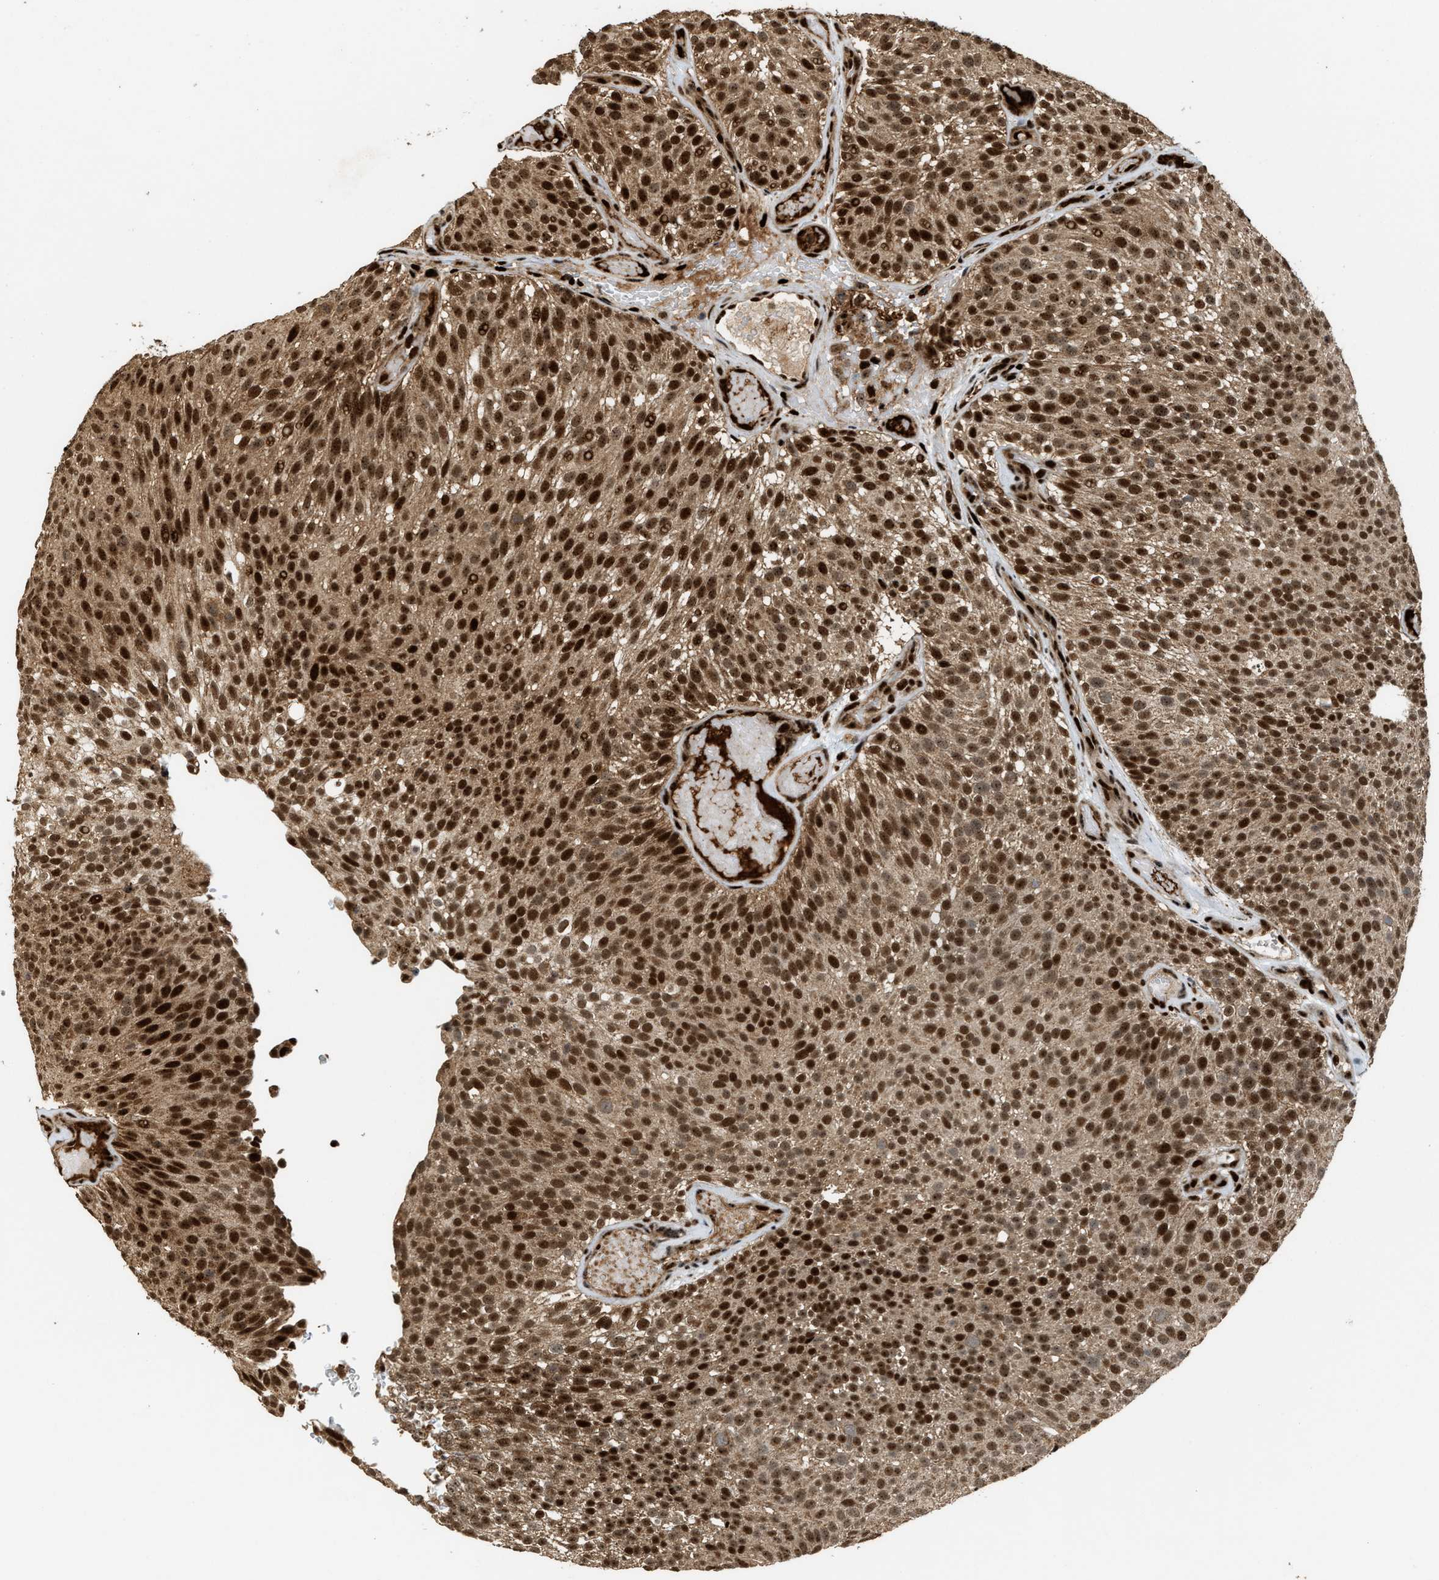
{"staining": {"intensity": "strong", "quantity": ">75%", "location": "cytoplasmic/membranous,nuclear"}, "tissue": "urothelial cancer", "cell_type": "Tumor cells", "image_type": "cancer", "snomed": [{"axis": "morphology", "description": "Urothelial carcinoma, Low grade"}, {"axis": "topography", "description": "Urinary bladder"}], "caption": "Immunohistochemistry of urothelial cancer reveals high levels of strong cytoplasmic/membranous and nuclear staining in approximately >75% of tumor cells.", "gene": "ZNF687", "patient": {"sex": "male", "age": 78}}